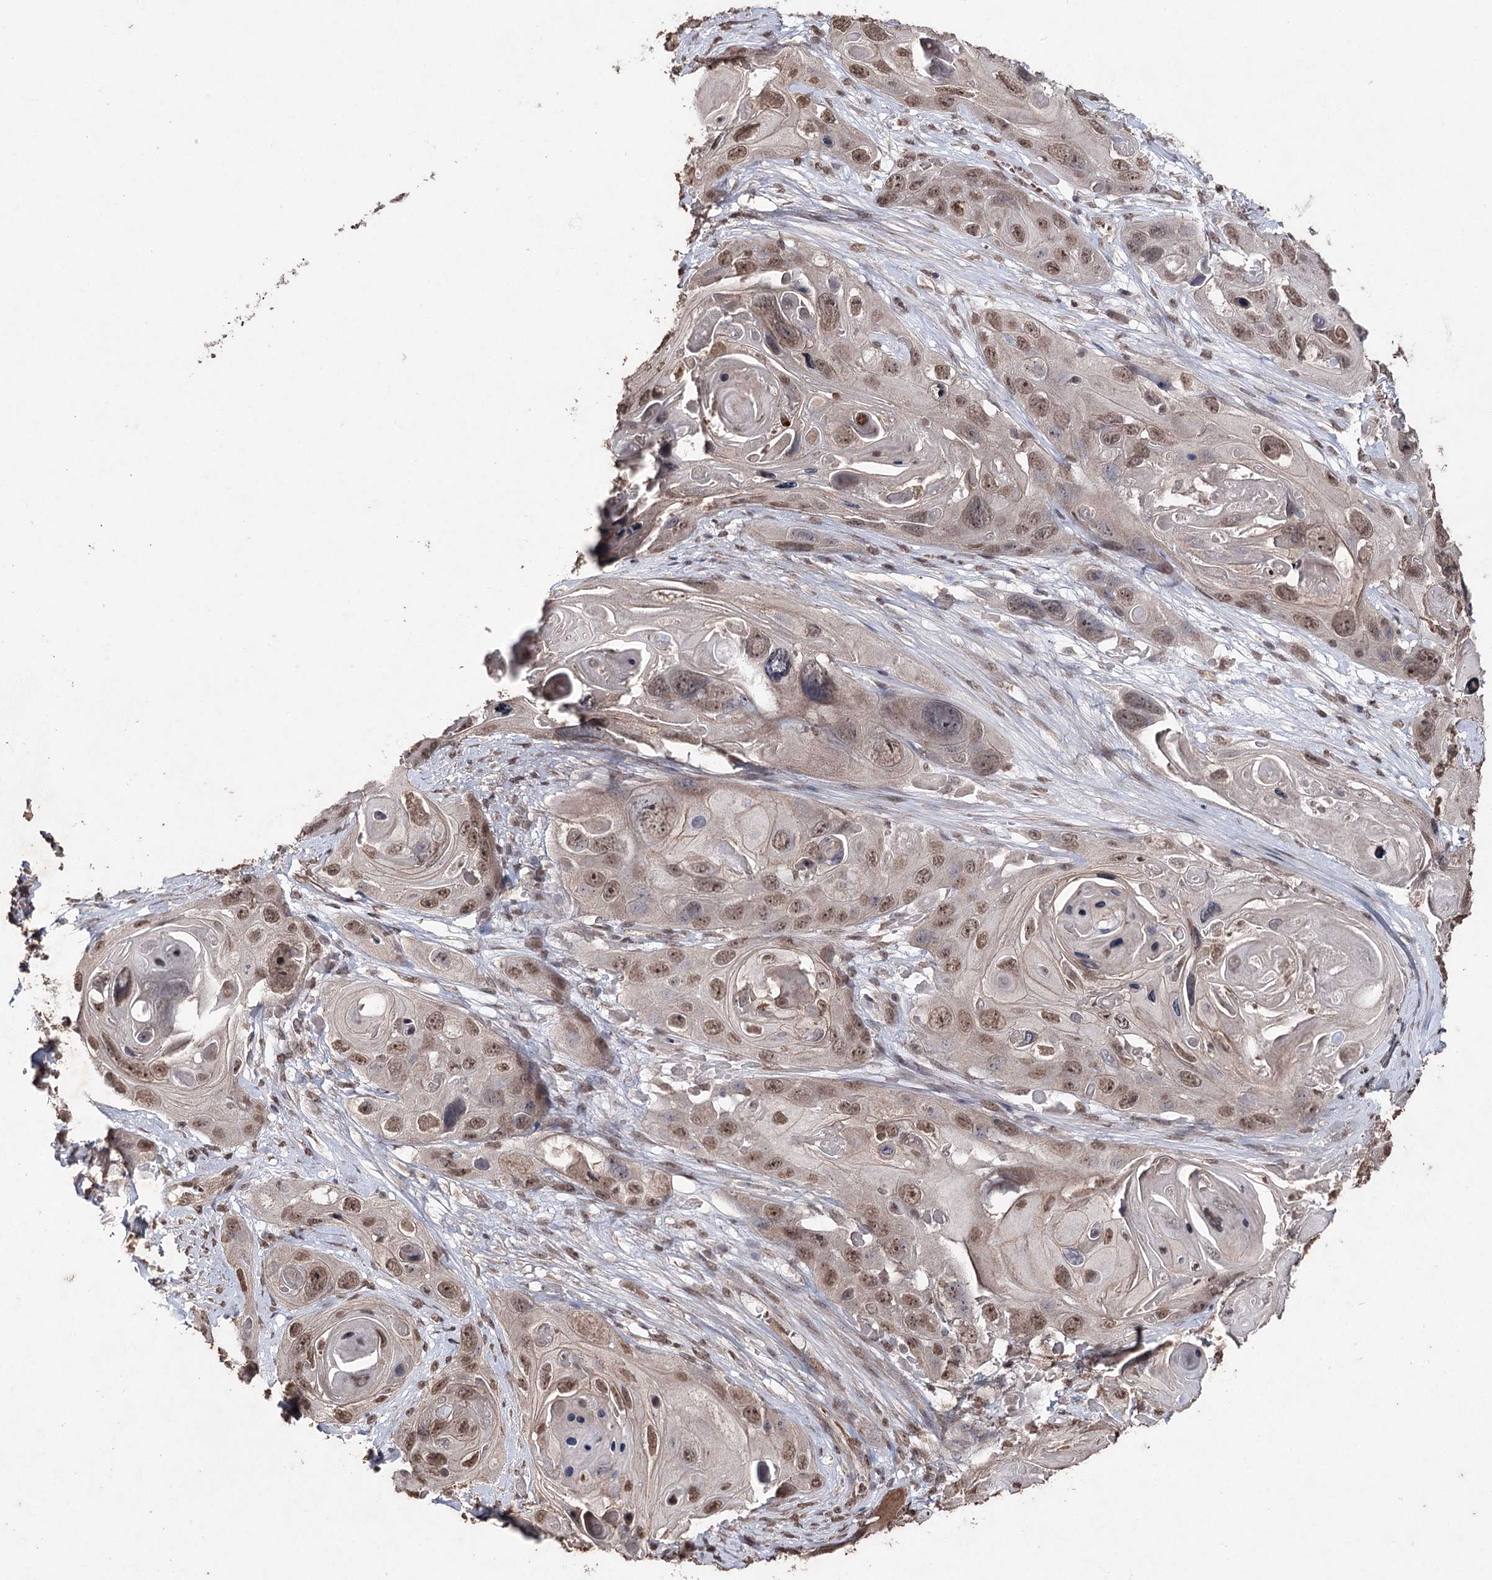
{"staining": {"intensity": "moderate", "quantity": ">75%", "location": "nuclear"}, "tissue": "skin cancer", "cell_type": "Tumor cells", "image_type": "cancer", "snomed": [{"axis": "morphology", "description": "Squamous cell carcinoma, NOS"}, {"axis": "topography", "description": "Skin"}], "caption": "Tumor cells show moderate nuclear staining in approximately >75% of cells in skin cancer.", "gene": "ATG14", "patient": {"sex": "male", "age": 55}}